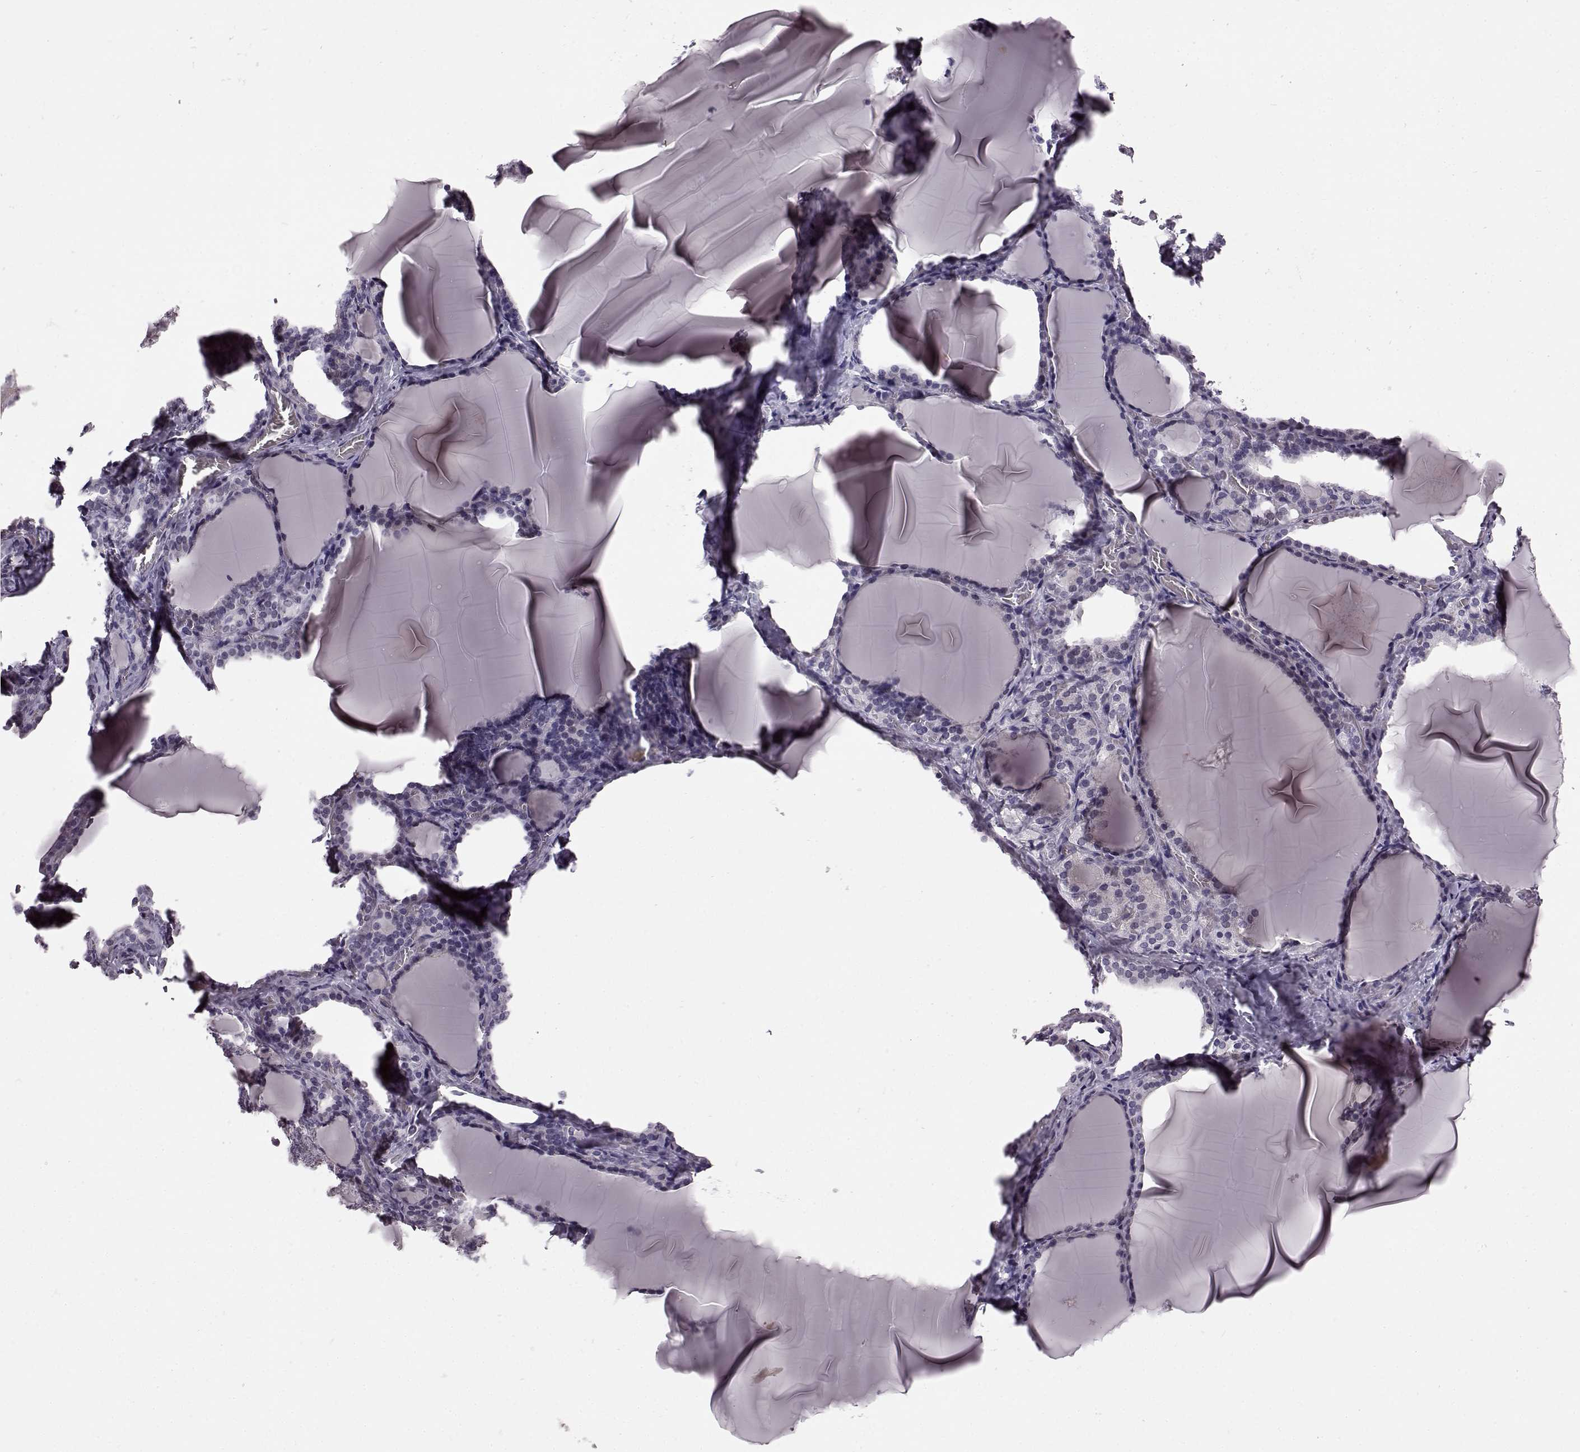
{"staining": {"intensity": "negative", "quantity": "none", "location": "none"}, "tissue": "thyroid gland", "cell_type": "Glandular cells", "image_type": "normal", "snomed": [{"axis": "morphology", "description": "Normal tissue, NOS"}, {"axis": "morphology", "description": "Hyperplasia, NOS"}, {"axis": "topography", "description": "Thyroid gland"}], "caption": "The micrograph exhibits no staining of glandular cells in benign thyroid gland.", "gene": "SLCO3A1", "patient": {"sex": "female", "age": 27}}